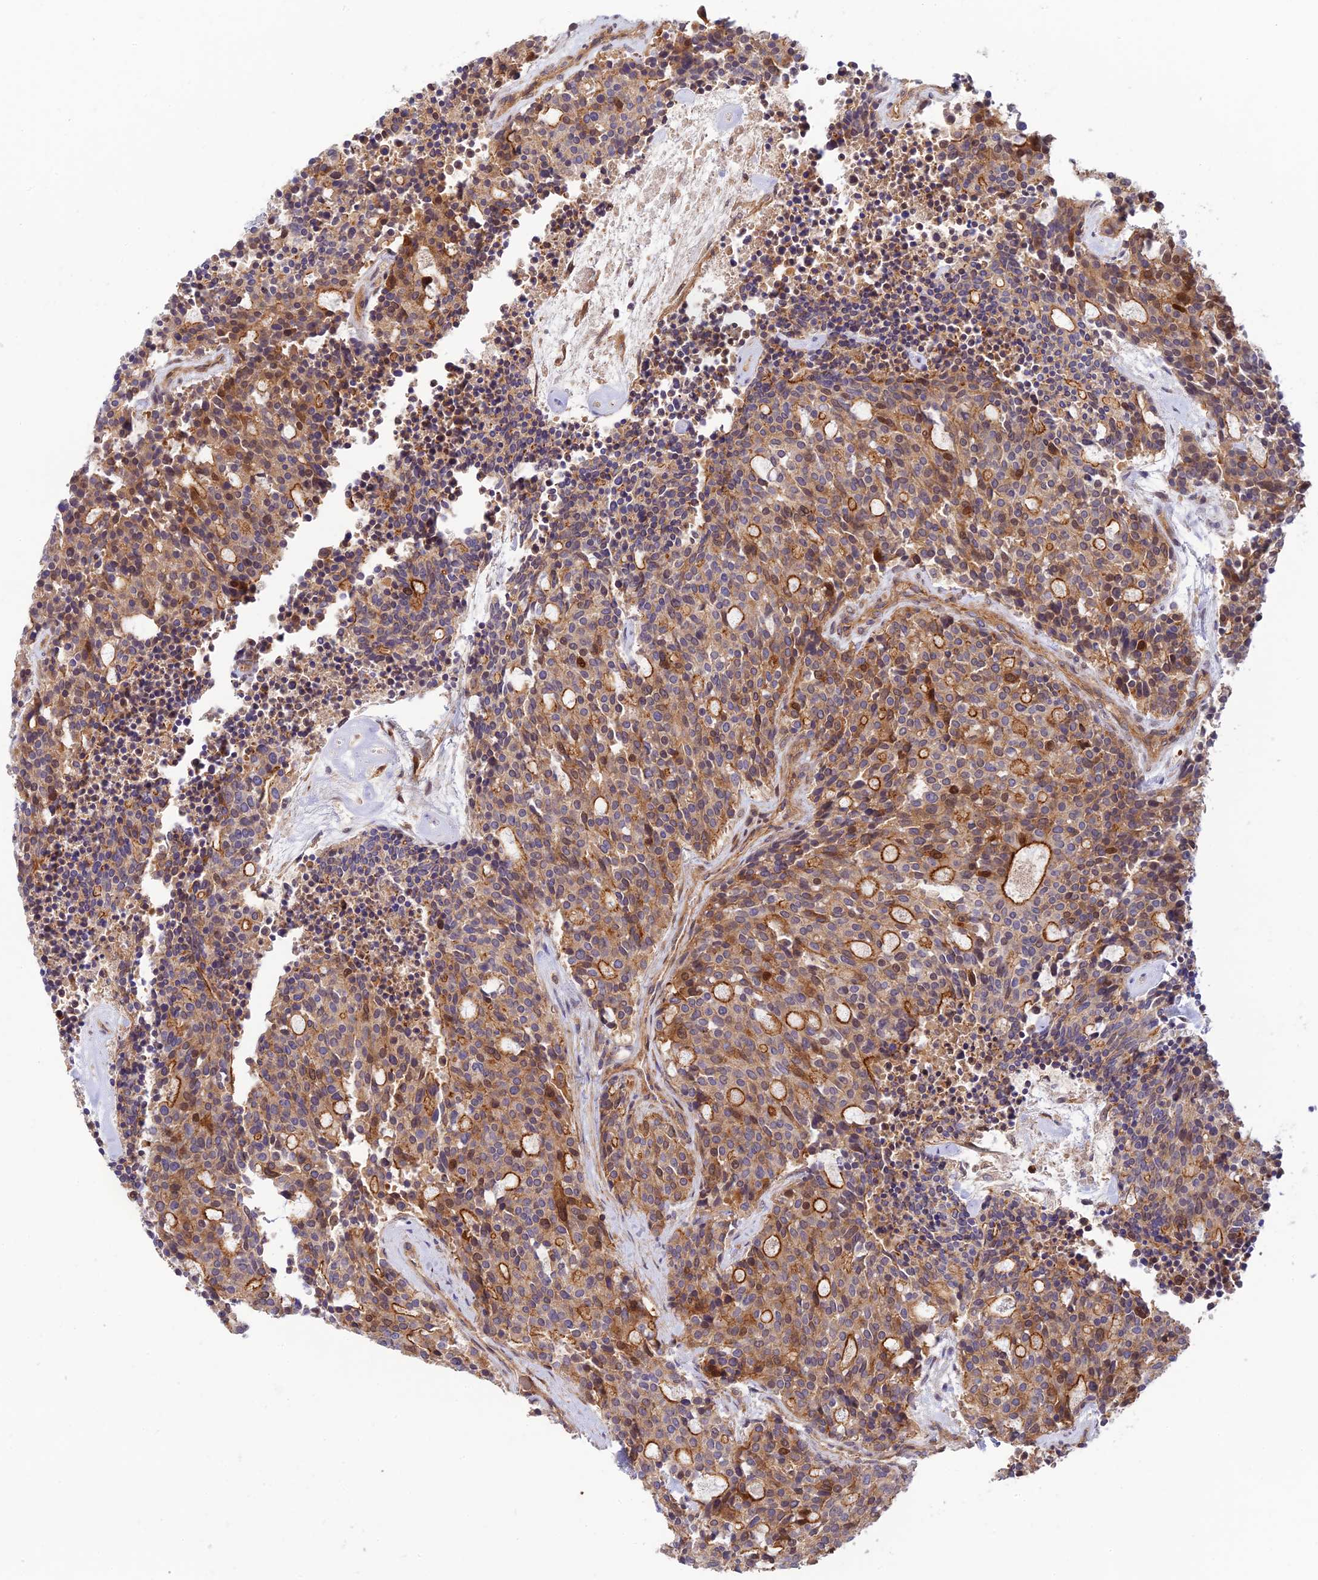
{"staining": {"intensity": "moderate", "quantity": ">75%", "location": "cytoplasmic/membranous,nuclear"}, "tissue": "carcinoid", "cell_type": "Tumor cells", "image_type": "cancer", "snomed": [{"axis": "morphology", "description": "Carcinoid, malignant, NOS"}, {"axis": "topography", "description": "Pancreas"}], "caption": "High-magnification brightfield microscopy of carcinoid (malignant) stained with DAB (brown) and counterstained with hematoxylin (blue). tumor cells exhibit moderate cytoplasmic/membranous and nuclear staining is identified in approximately>75% of cells.", "gene": "PPP1R12C", "patient": {"sex": "female", "age": 54}}